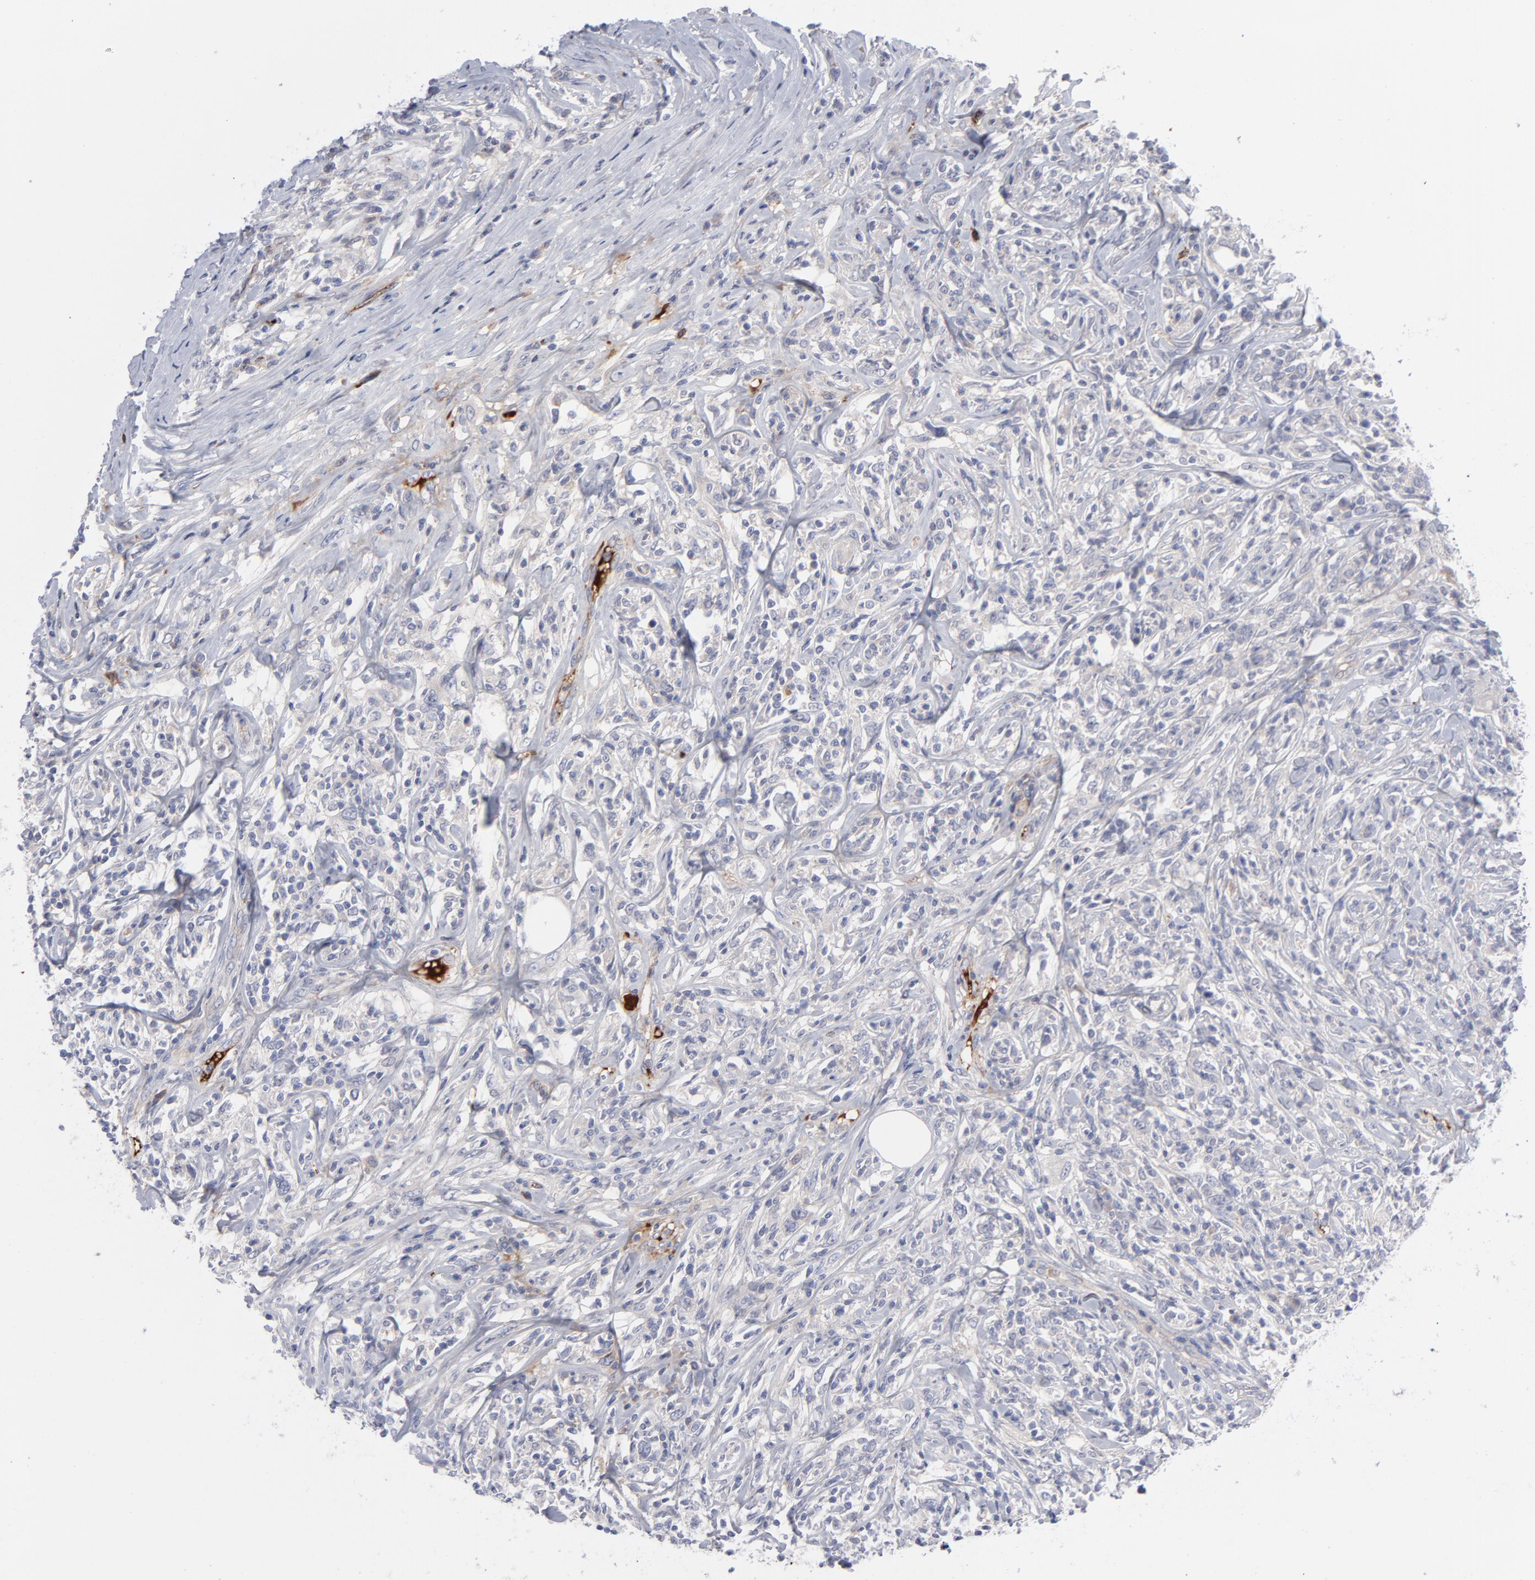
{"staining": {"intensity": "negative", "quantity": "none", "location": "none"}, "tissue": "lymphoma", "cell_type": "Tumor cells", "image_type": "cancer", "snomed": [{"axis": "morphology", "description": "Malignant lymphoma, non-Hodgkin's type, High grade"}, {"axis": "topography", "description": "Lymph node"}], "caption": "Immunohistochemistry (IHC) histopathology image of neoplastic tissue: human high-grade malignant lymphoma, non-Hodgkin's type stained with DAB shows no significant protein positivity in tumor cells. (DAB (3,3'-diaminobenzidine) immunohistochemistry (IHC) visualized using brightfield microscopy, high magnification).", "gene": "CCR3", "patient": {"sex": "female", "age": 84}}